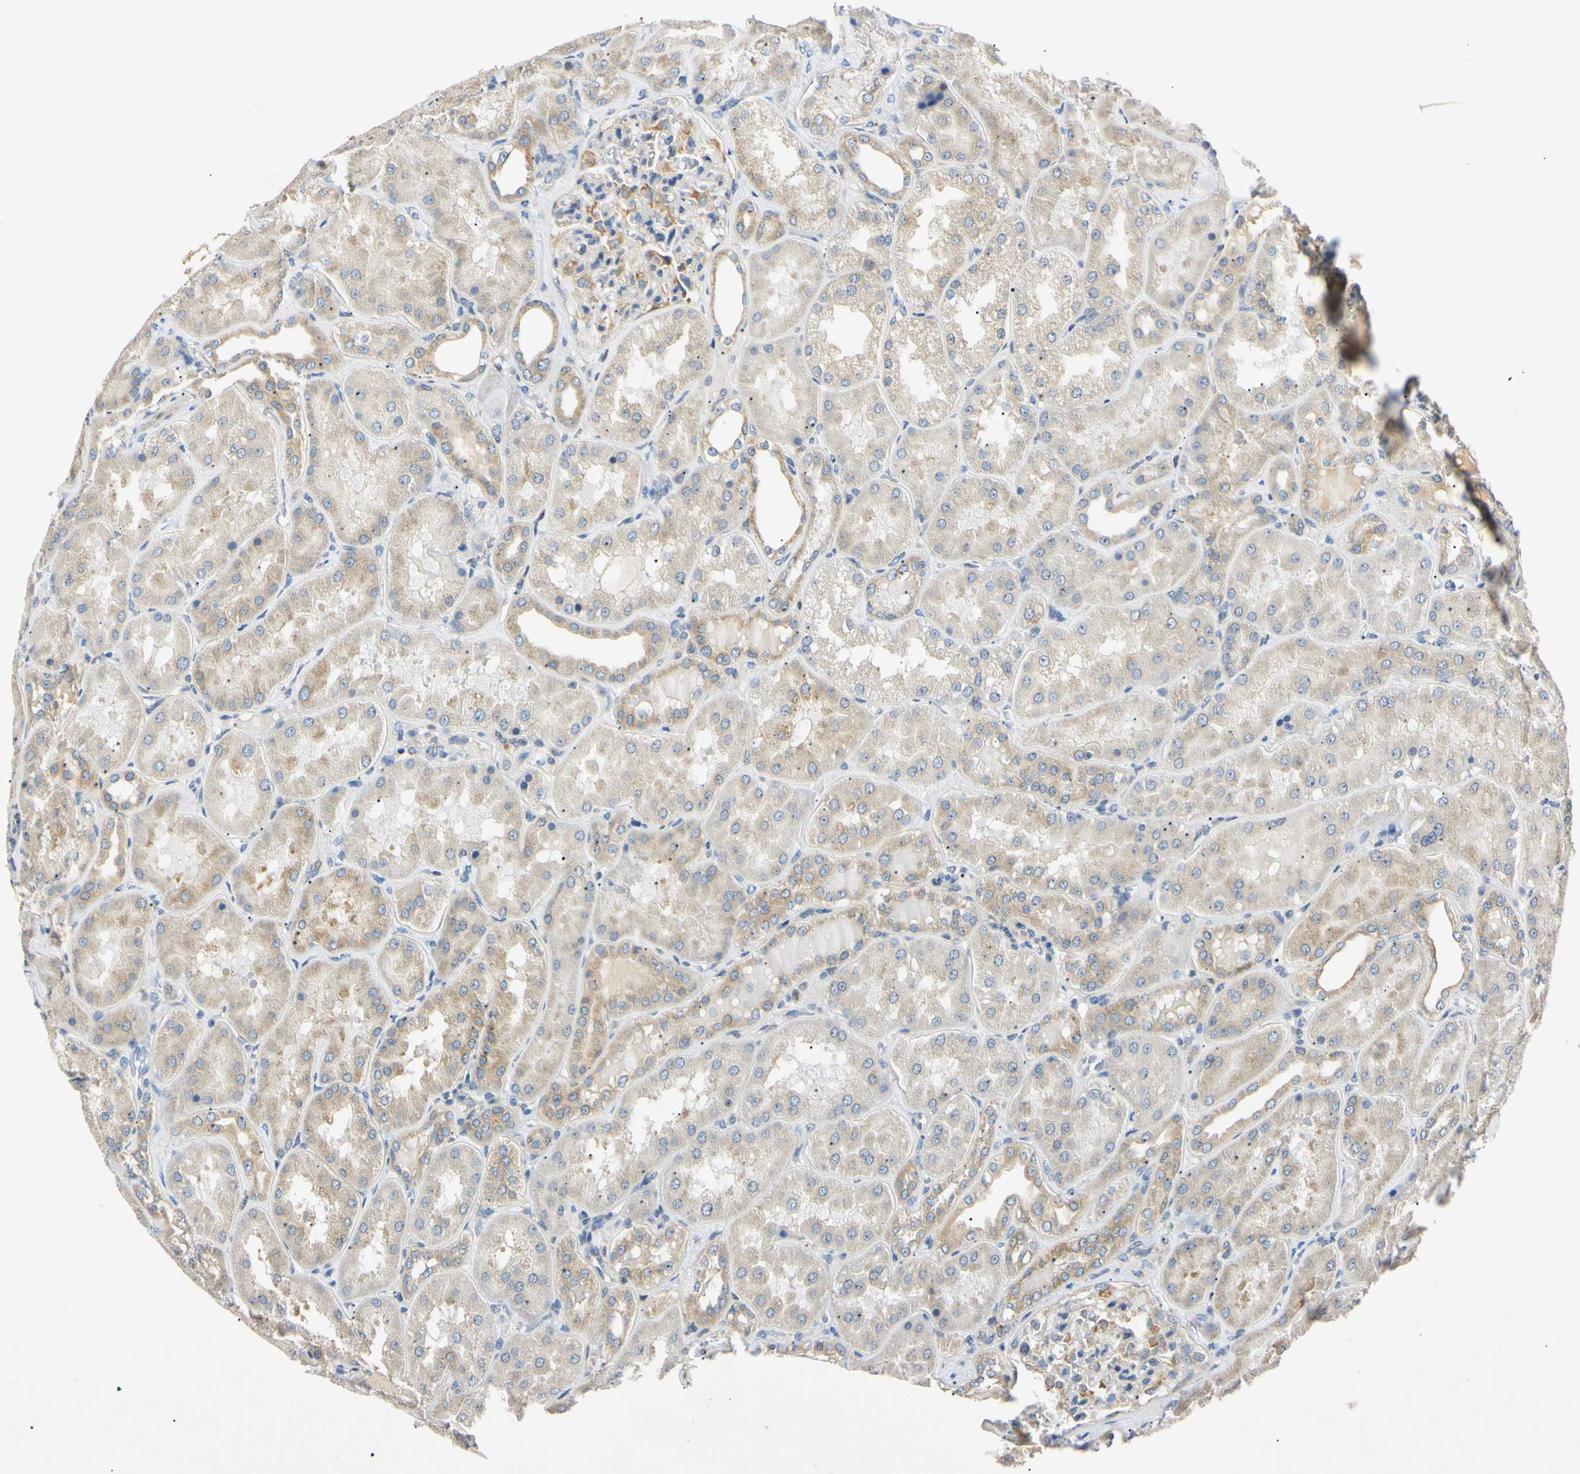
{"staining": {"intensity": "moderate", "quantity": "25%-75%", "location": "cytoplasmic/membranous"}, "tissue": "kidney", "cell_type": "Cells in glomeruli", "image_type": "normal", "snomed": [{"axis": "morphology", "description": "Normal tissue, NOS"}, {"axis": "topography", "description": "Kidney"}], "caption": "About 25%-75% of cells in glomeruli in unremarkable human kidney demonstrate moderate cytoplasmic/membranous protein positivity as visualized by brown immunohistochemical staining.", "gene": "DNAJB12", "patient": {"sex": "female", "age": 56}}